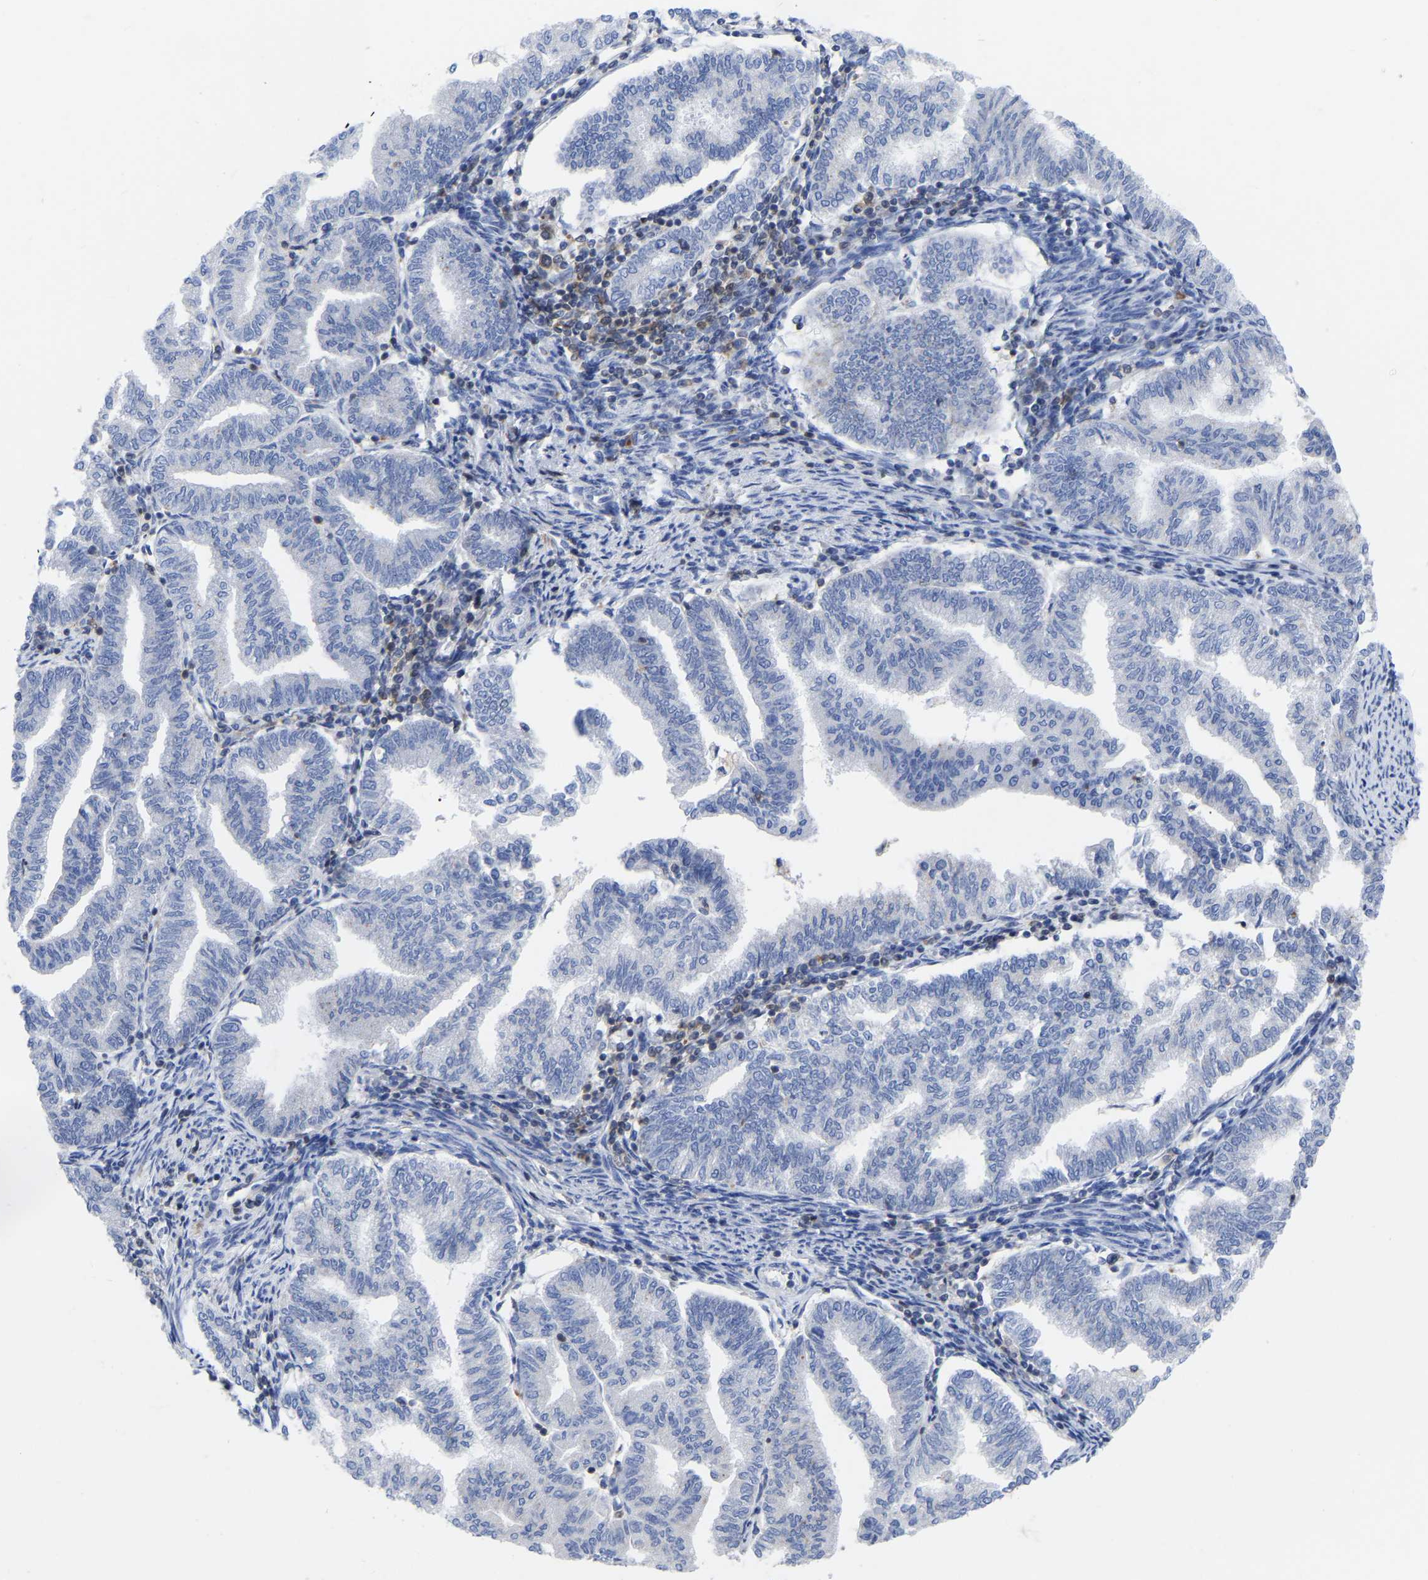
{"staining": {"intensity": "negative", "quantity": "none", "location": "none"}, "tissue": "endometrial cancer", "cell_type": "Tumor cells", "image_type": "cancer", "snomed": [{"axis": "morphology", "description": "Polyp, NOS"}, {"axis": "morphology", "description": "Adenocarcinoma, NOS"}, {"axis": "morphology", "description": "Adenoma, NOS"}, {"axis": "topography", "description": "Endometrium"}], "caption": "Adenocarcinoma (endometrial) was stained to show a protein in brown. There is no significant positivity in tumor cells.", "gene": "PTPN7", "patient": {"sex": "female", "age": 79}}